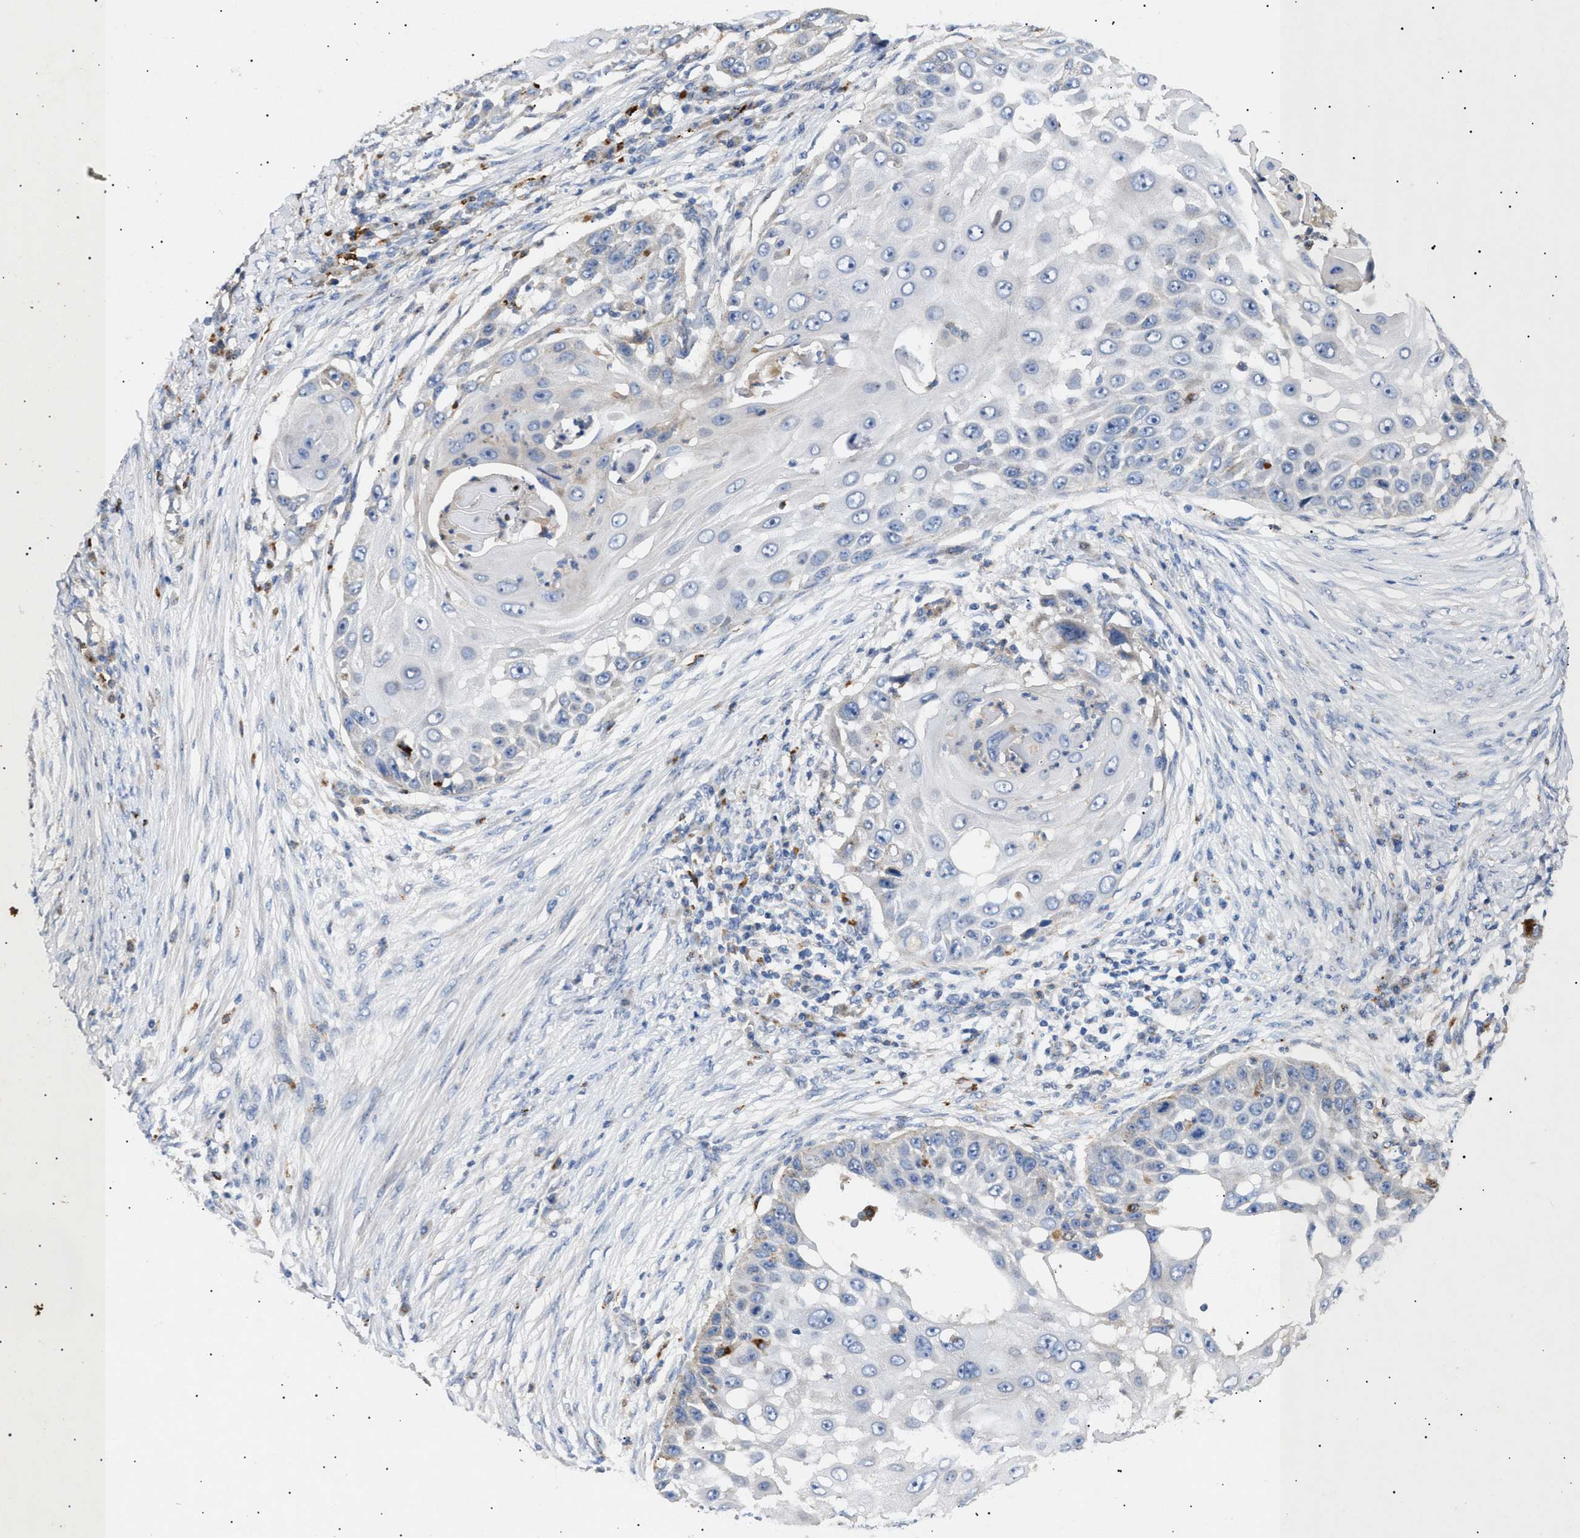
{"staining": {"intensity": "negative", "quantity": "none", "location": "none"}, "tissue": "skin cancer", "cell_type": "Tumor cells", "image_type": "cancer", "snomed": [{"axis": "morphology", "description": "Squamous cell carcinoma, NOS"}, {"axis": "topography", "description": "Skin"}], "caption": "Immunohistochemistry (IHC) of squamous cell carcinoma (skin) shows no expression in tumor cells.", "gene": "SIRT5", "patient": {"sex": "female", "age": 44}}